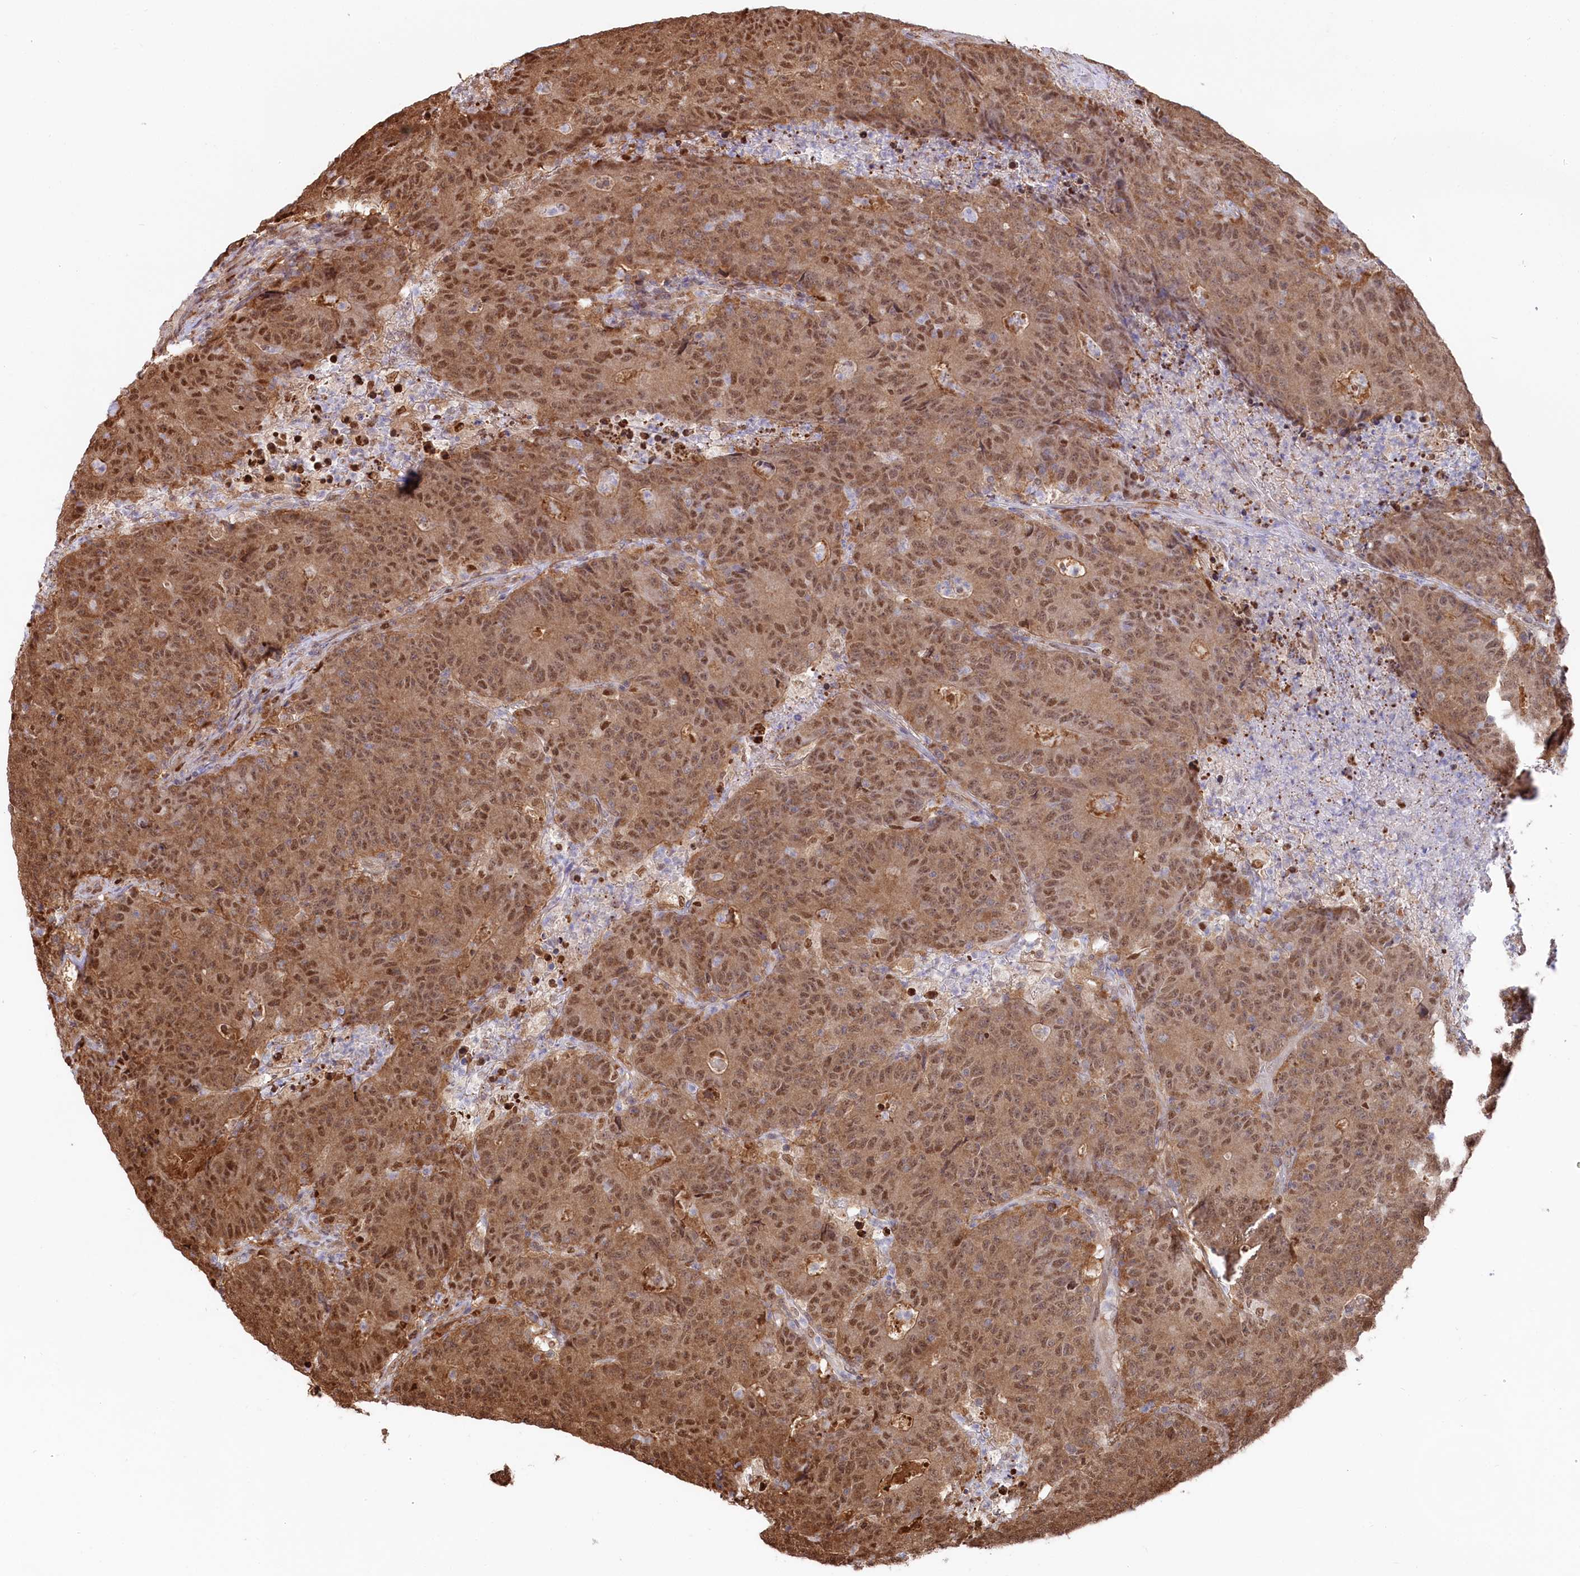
{"staining": {"intensity": "moderate", "quantity": ">75%", "location": "cytoplasmic/membranous,nuclear"}, "tissue": "colorectal cancer", "cell_type": "Tumor cells", "image_type": "cancer", "snomed": [{"axis": "morphology", "description": "Adenocarcinoma, NOS"}, {"axis": "topography", "description": "Colon"}], "caption": "Tumor cells reveal medium levels of moderate cytoplasmic/membranous and nuclear expression in about >75% of cells in colorectal adenocarcinoma. (Stains: DAB in brown, nuclei in blue, Microscopy: brightfield microscopy at high magnification).", "gene": "PSMA1", "patient": {"sex": "female", "age": 75}}